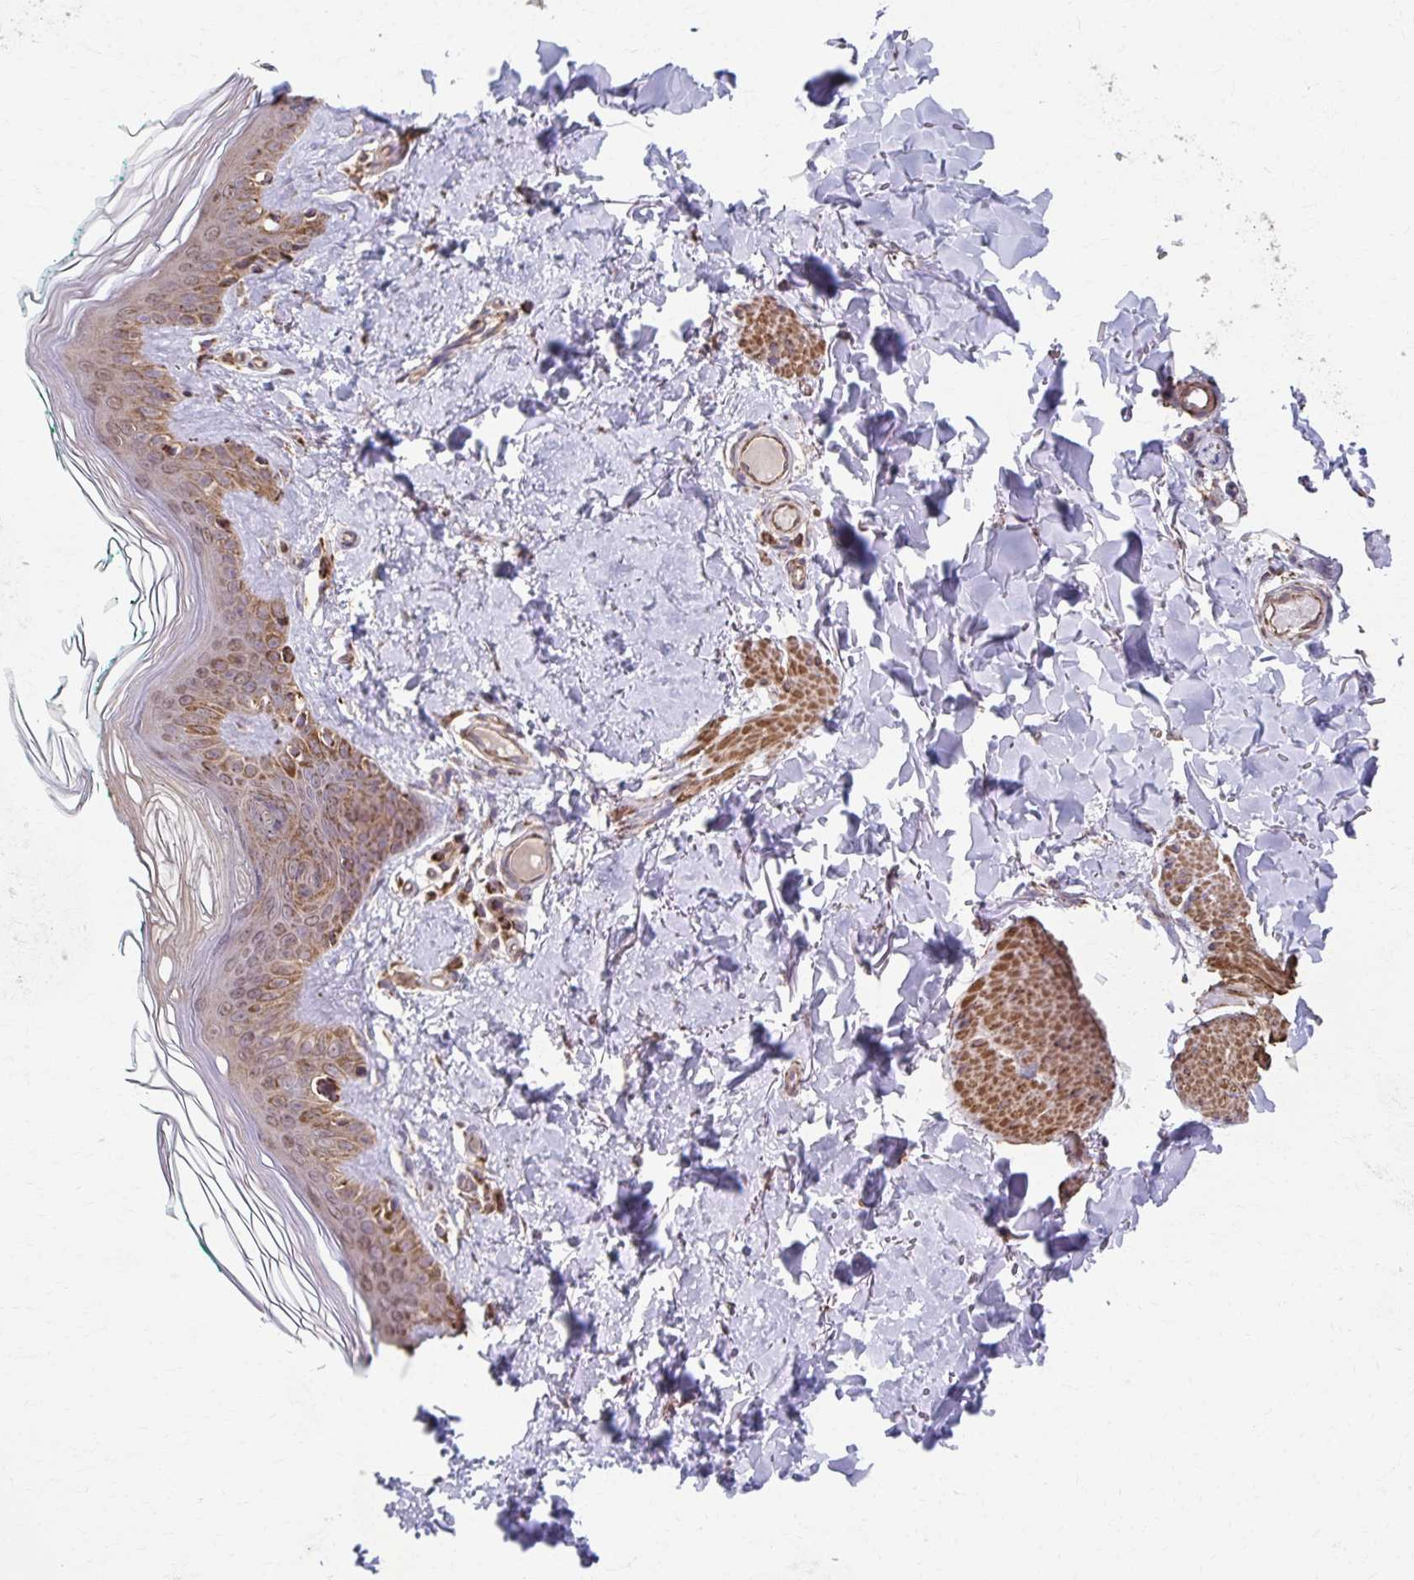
{"staining": {"intensity": "weak", "quantity": ">75%", "location": "cytoplasmic/membranous"}, "tissue": "skin", "cell_type": "Fibroblasts", "image_type": "normal", "snomed": [{"axis": "morphology", "description": "Normal tissue, NOS"}, {"axis": "topography", "description": "Skin"}, {"axis": "topography", "description": "Peripheral nerve tissue"}], "caption": "The image displays a brown stain indicating the presence of a protein in the cytoplasmic/membranous of fibroblasts in skin.", "gene": "KLHL34", "patient": {"sex": "female", "age": 45}}